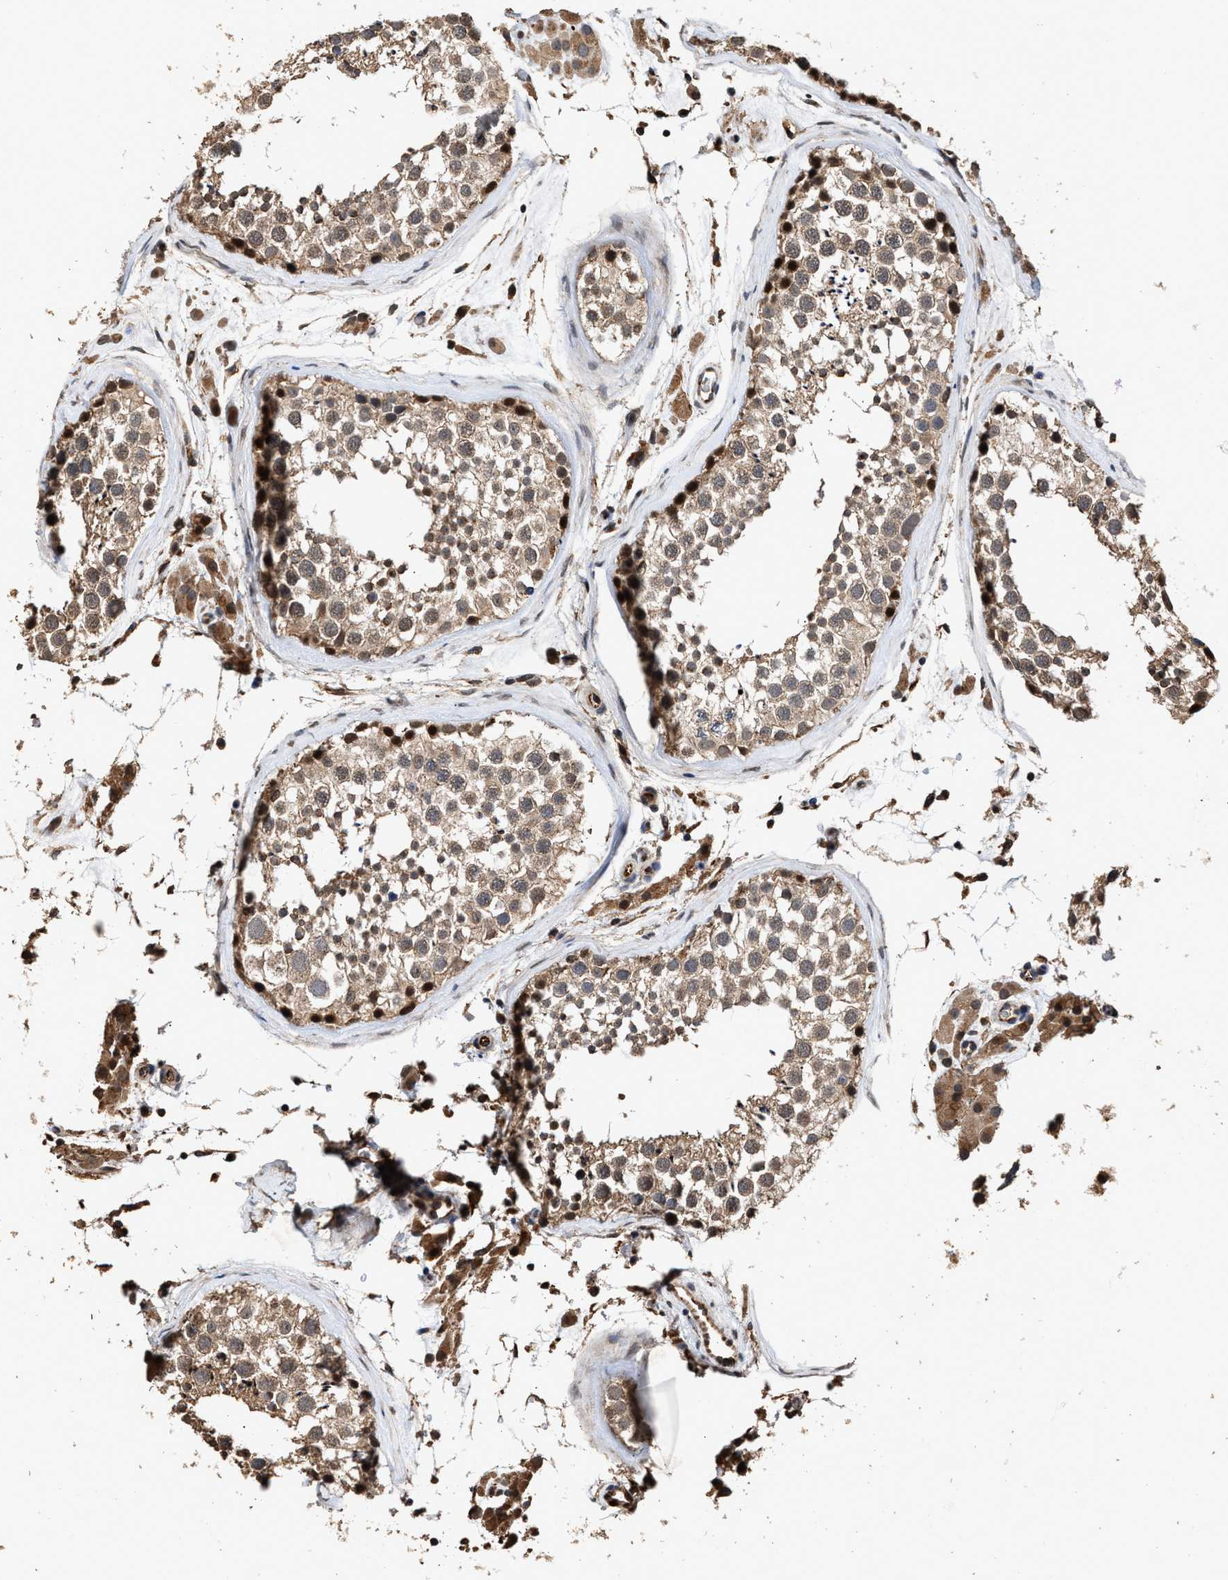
{"staining": {"intensity": "moderate", "quantity": ">75%", "location": "cytoplasmic/membranous"}, "tissue": "testis", "cell_type": "Cells in seminiferous ducts", "image_type": "normal", "snomed": [{"axis": "morphology", "description": "Normal tissue, NOS"}, {"axis": "topography", "description": "Testis"}], "caption": "Protein expression analysis of benign testis demonstrates moderate cytoplasmic/membranous staining in approximately >75% of cells in seminiferous ducts.", "gene": "ZNHIT6", "patient": {"sex": "male", "age": 46}}